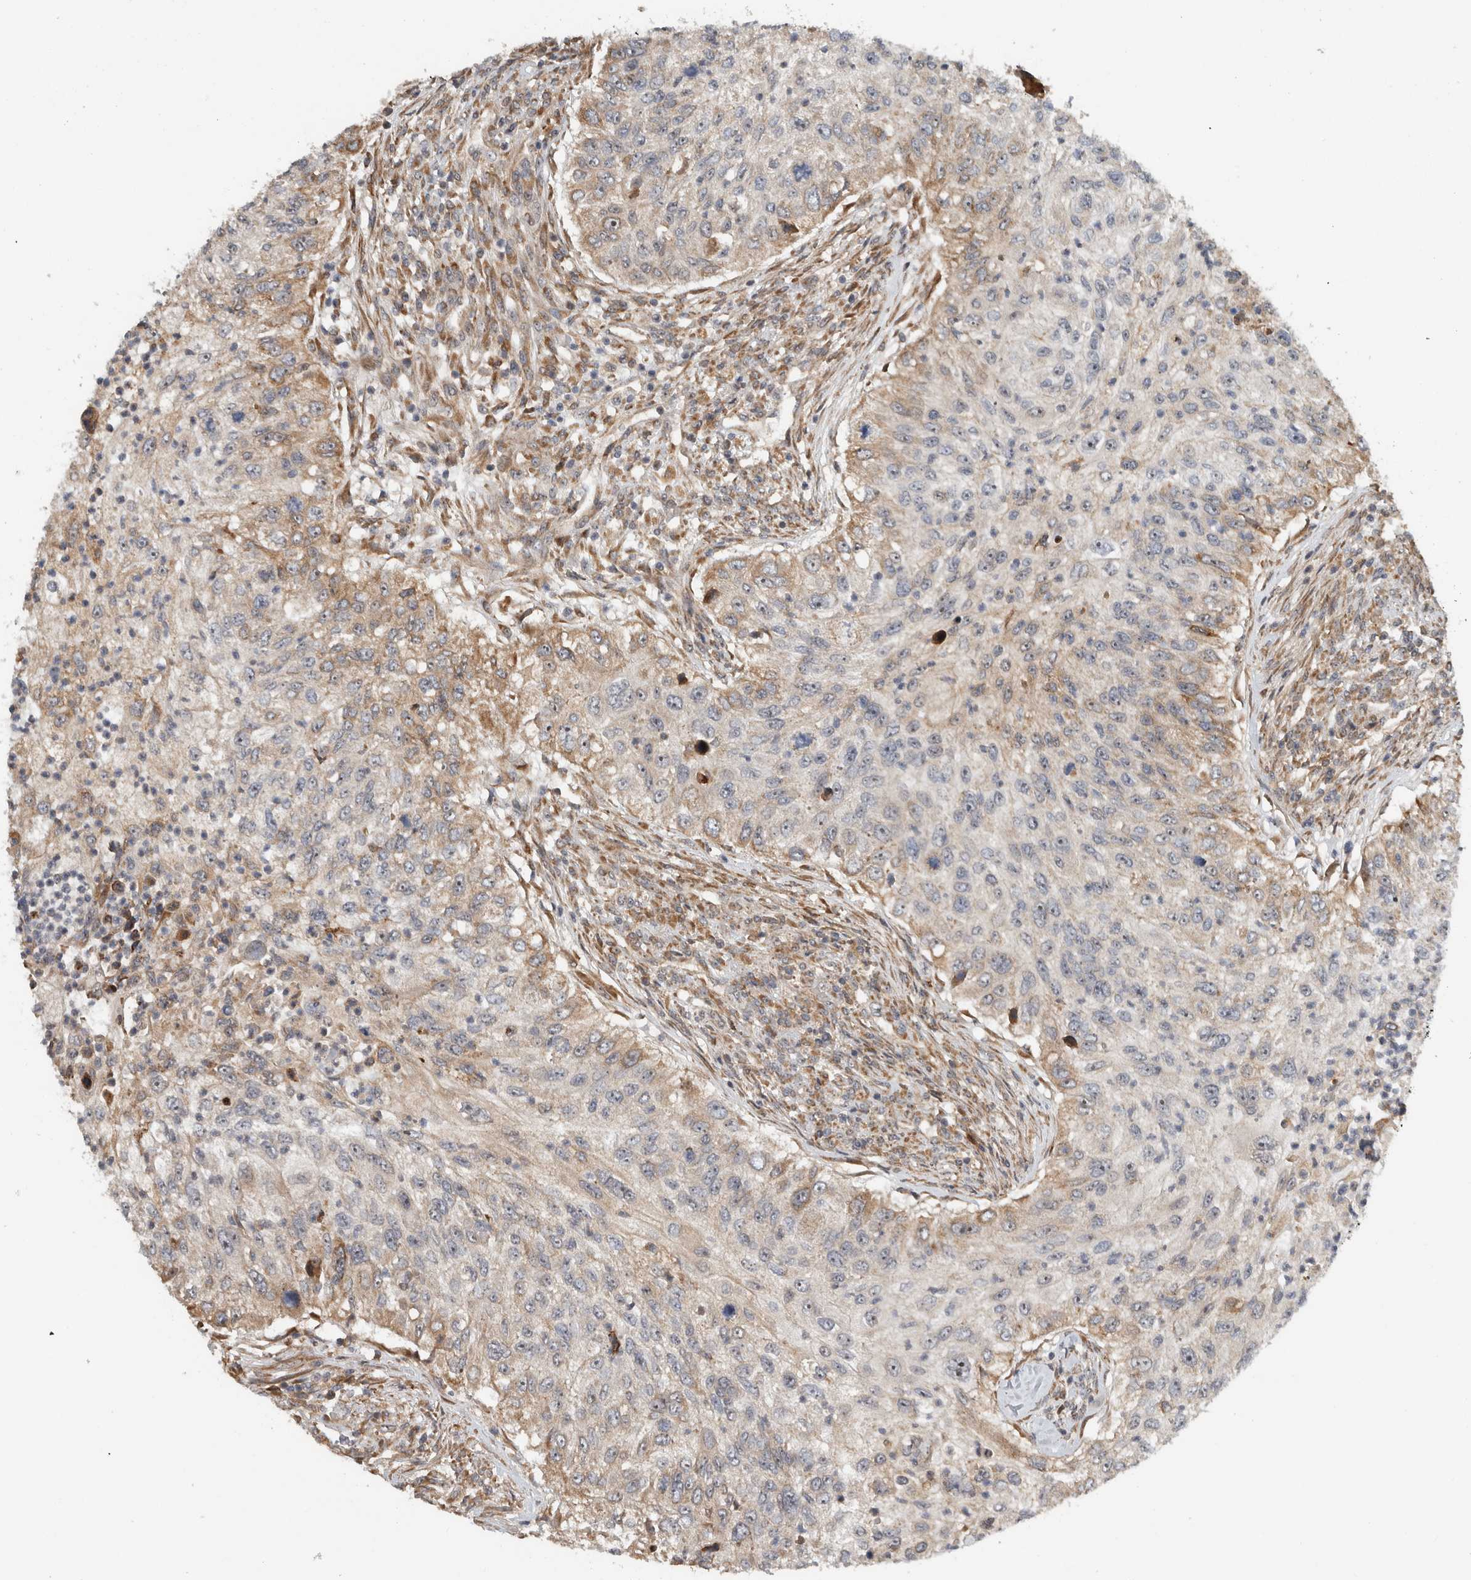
{"staining": {"intensity": "moderate", "quantity": "<25%", "location": "cytoplasmic/membranous"}, "tissue": "urothelial cancer", "cell_type": "Tumor cells", "image_type": "cancer", "snomed": [{"axis": "morphology", "description": "Urothelial carcinoma, High grade"}, {"axis": "topography", "description": "Urinary bladder"}], "caption": "Immunohistochemical staining of human urothelial carcinoma (high-grade) exhibits moderate cytoplasmic/membranous protein staining in about <25% of tumor cells.", "gene": "GPR137B", "patient": {"sex": "female", "age": 60}}